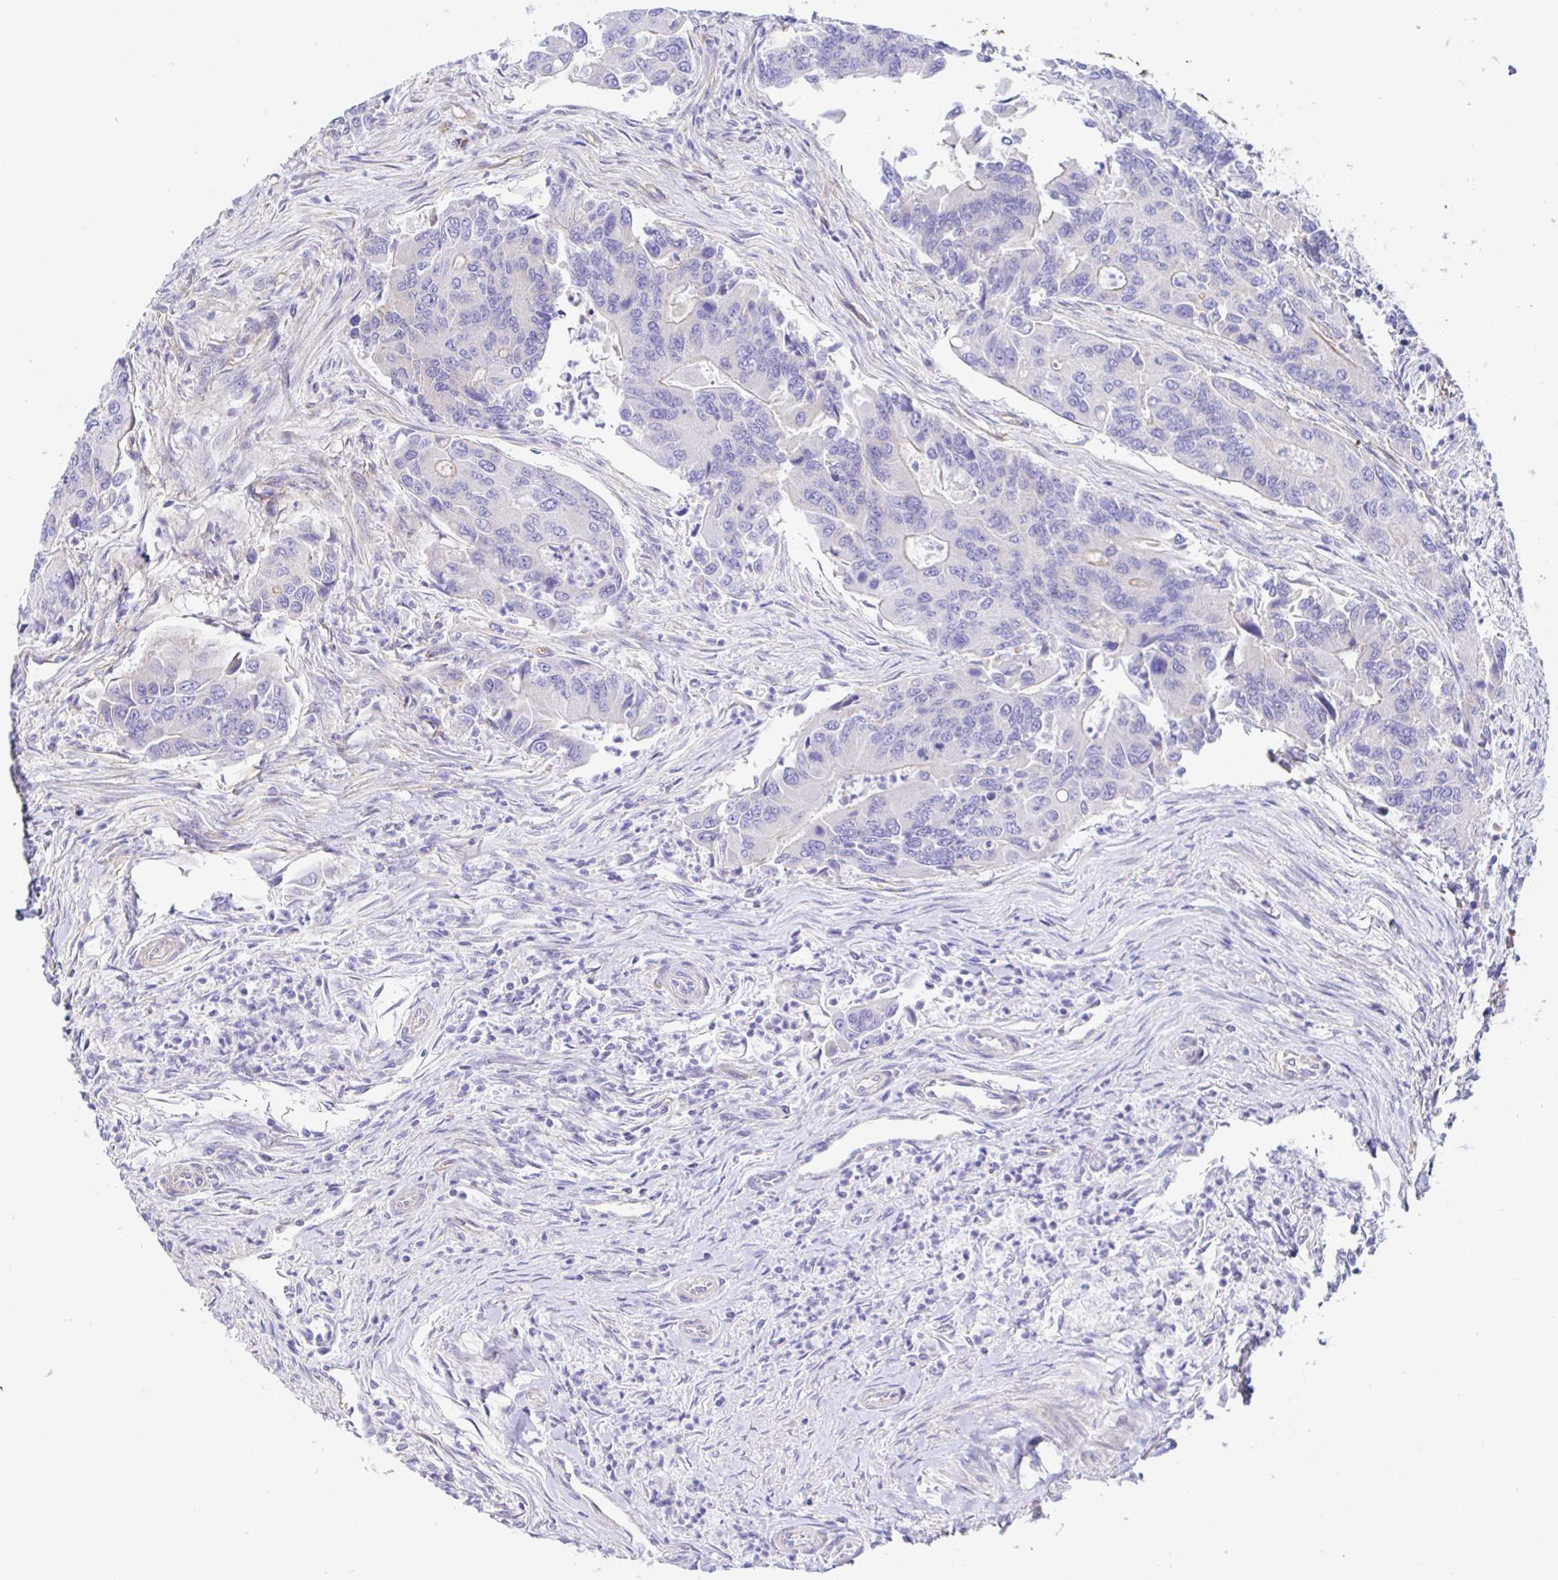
{"staining": {"intensity": "negative", "quantity": "none", "location": "none"}, "tissue": "colorectal cancer", "cell_type": "Tumor cells", "image_type": "cancer", "snomed": [{"axis": "morphology", "description": "Adenocarcinoma, NOS"}, {"axis": "topography", "description": "Colon"}], "caption": "Tumor cells are negative for brown protein staining in colorectal cancer (adenocarcinoma).", "gene": "ARL4D", "patient": {"sex": "female", "age": 67}}